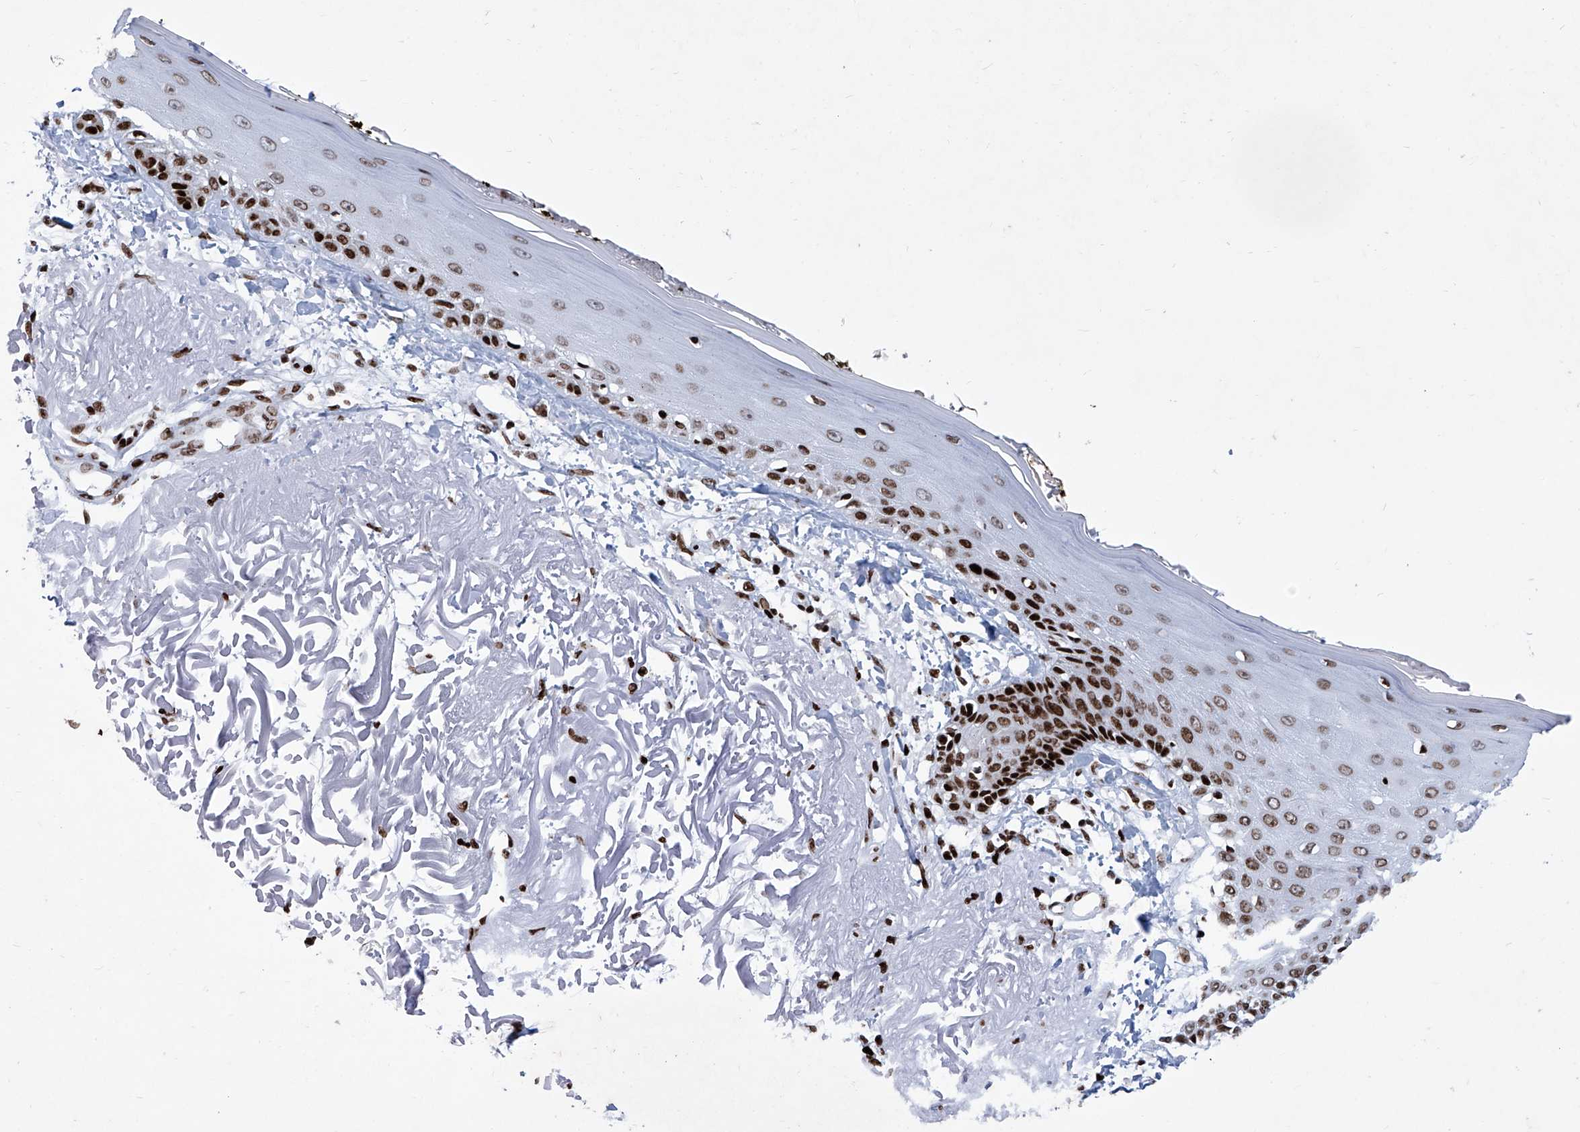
{"staining": {"intensity": "strong", "quantity": ">75%", "location": "nuclear"}, "tissue": "skin", "cell_type": "Fibroblasts", "image_type": "normal", "snomed": [{"axis": "morphology", "description": "Normal tissue, NOS"}, {"axis": "topography", "description": "Skin"}, {"axis": "topography", "description": "Skeletal muscle"}], "caption": "About >75% of fibroblasts in benign human skin reveal strong nuclear protein expression as visualized by brown immunohistochemical staining.", "gene": "HEY2", "patient": {"sex": "male", "age": 83}}